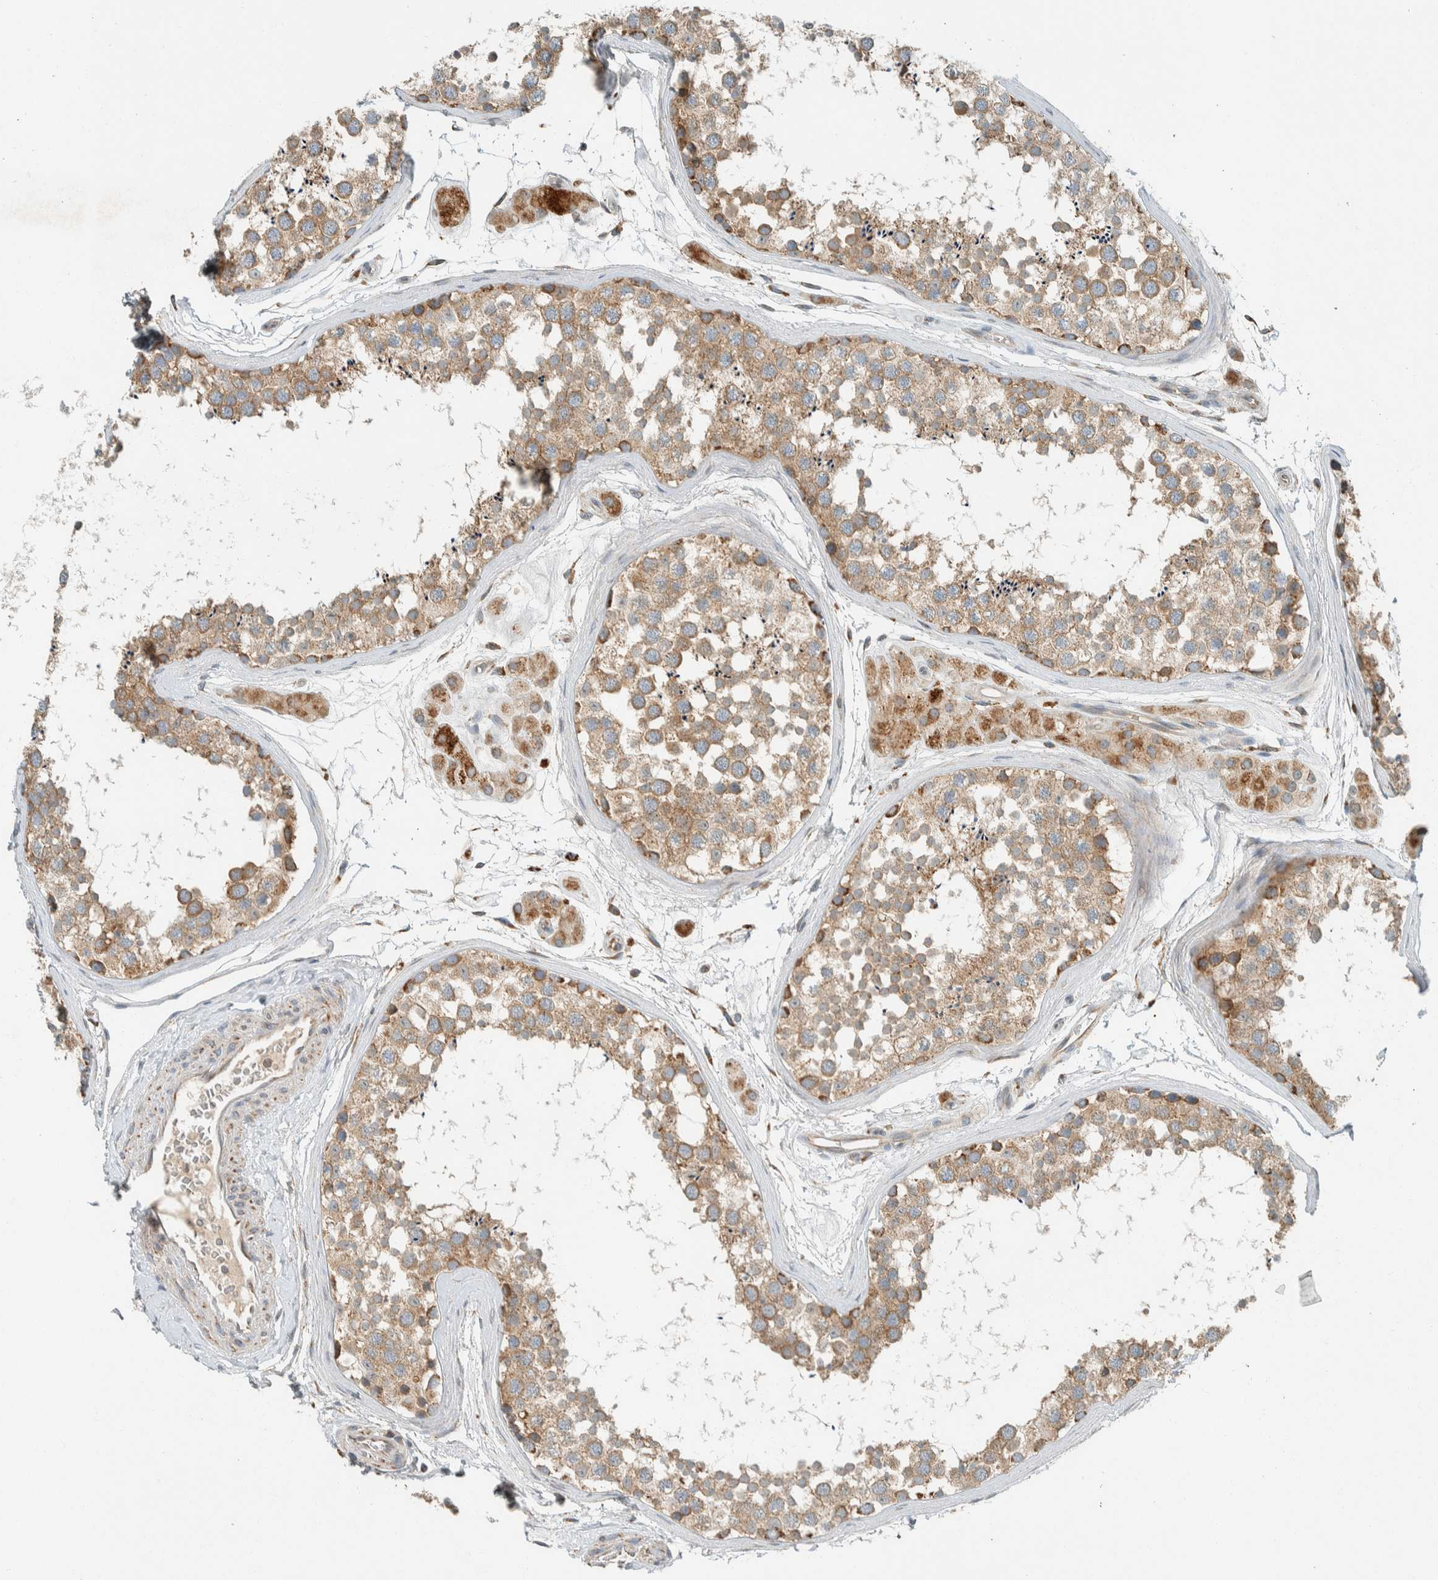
{"staining": {"intensity": "moderate", "quantity": ">75%", "location": "cytoplasmic/membranous"}, "tissue": "testis", "cell_type": "Cells in seminiferous ducts", "image_type": "normal", "snomed": [{"axis": "morphology", "description": "Normal tissue, NOS"}, {"axis": "topography", "description": "Testis"}], "caption": "Benign testis reveals moderate cytoplasmic/membranous expression in approximately >75% of cells in seminiferous ducts (DAB (3,3'-diaminobenzidine) IHC, brown staining for protein, blue staining for nuclei)..", "gene": "SPAG5", "patient": {"sex": "male", "age": 56}}